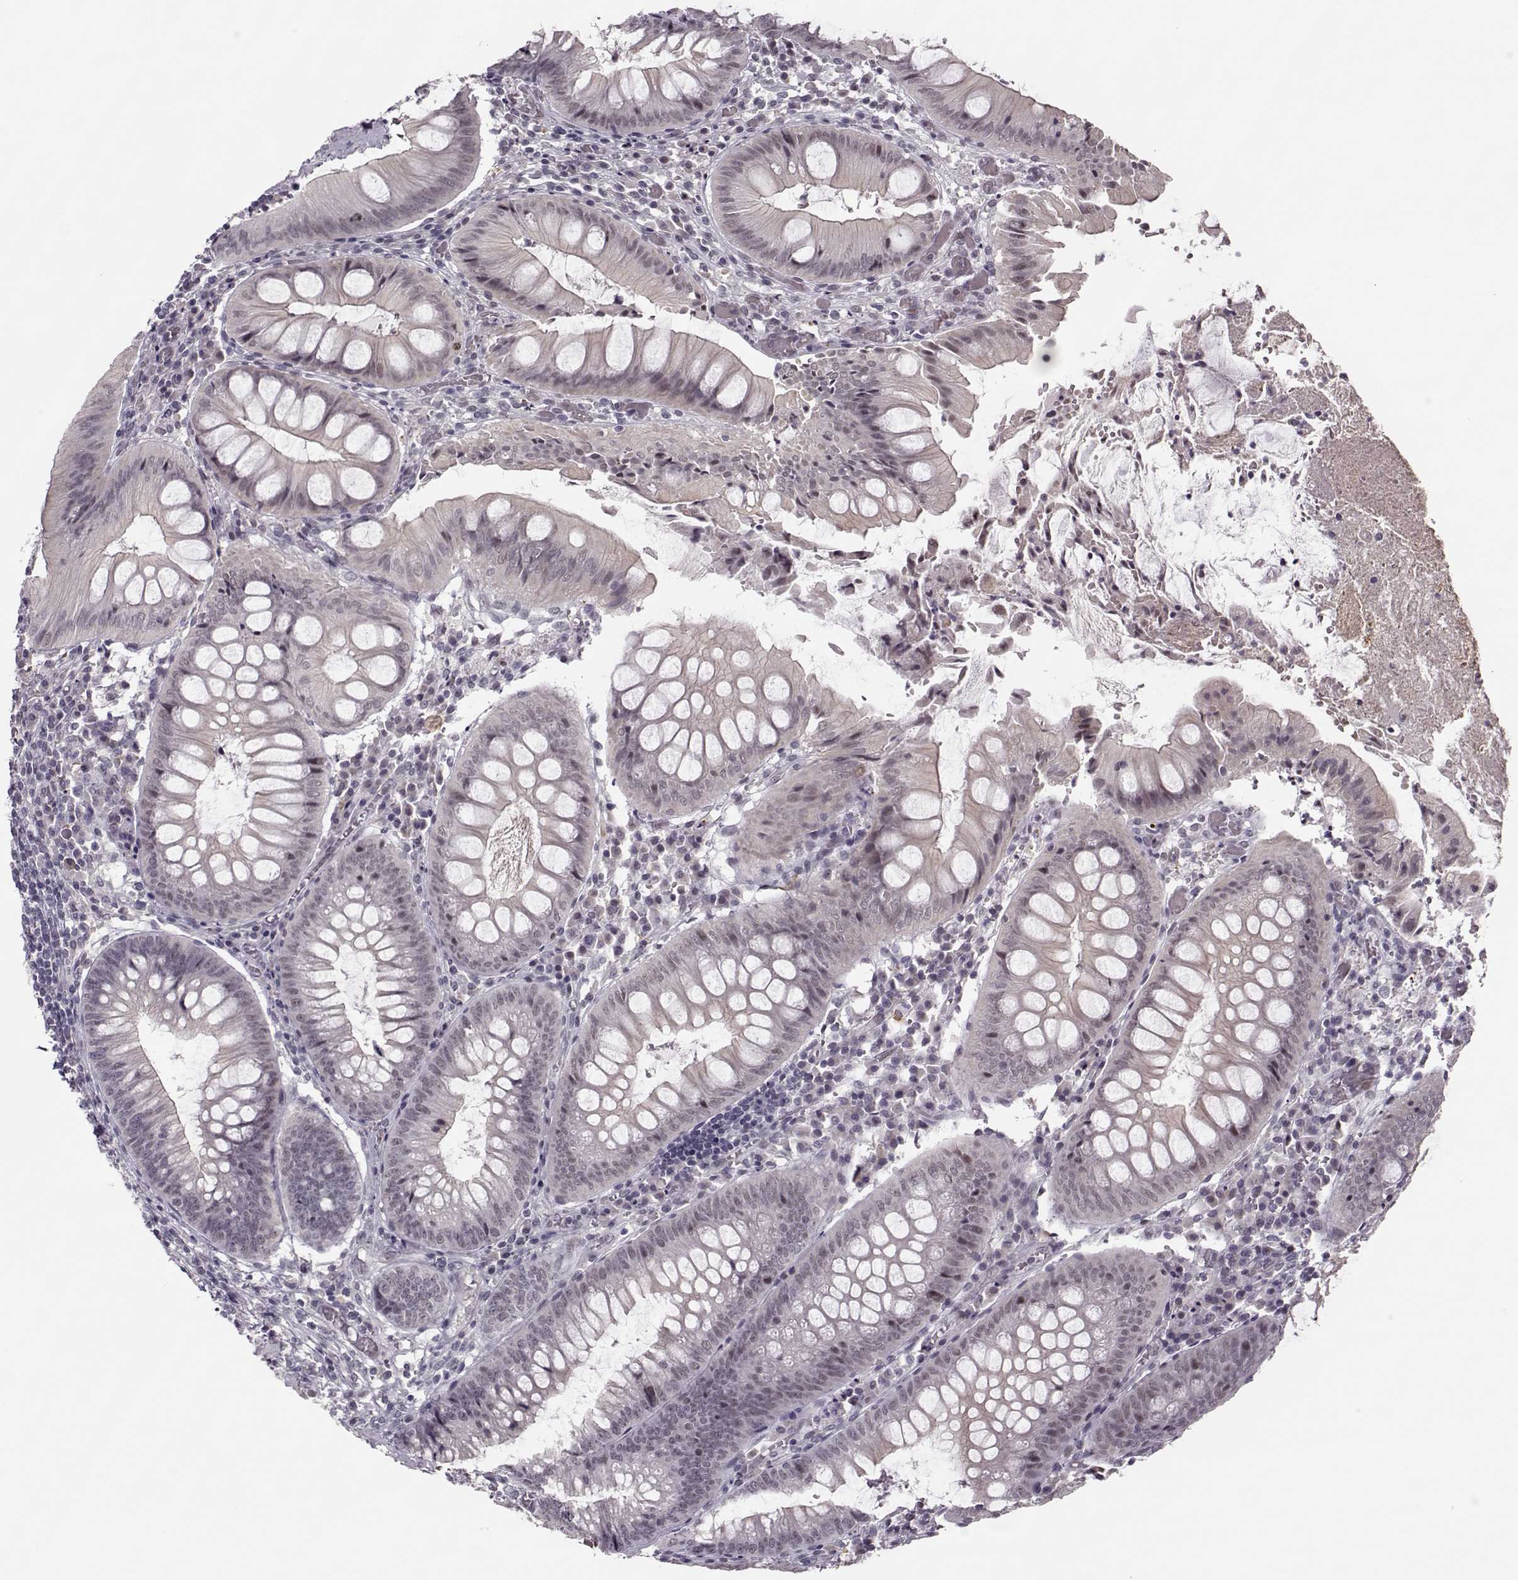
{"staining": {"intensity": "negative", "quantity": "none", "location": "none"}, "tissue": "appendix", "cell_type": "Glandular cells", "image_type": "normal", "snomed": [{"axis": "morphology", "description": "Normal tissue, NOS"}, {"axis": "morphology", "description": "Inflammation, NOS"}, {"axis": "topography", "description": "Appendix"}], "caption": "Photomicrograph shows no protein expression in glandular cells of unremarkable appendix.", "gene": "LIN28A", "patient": {"sex": "male", "age": 16}}